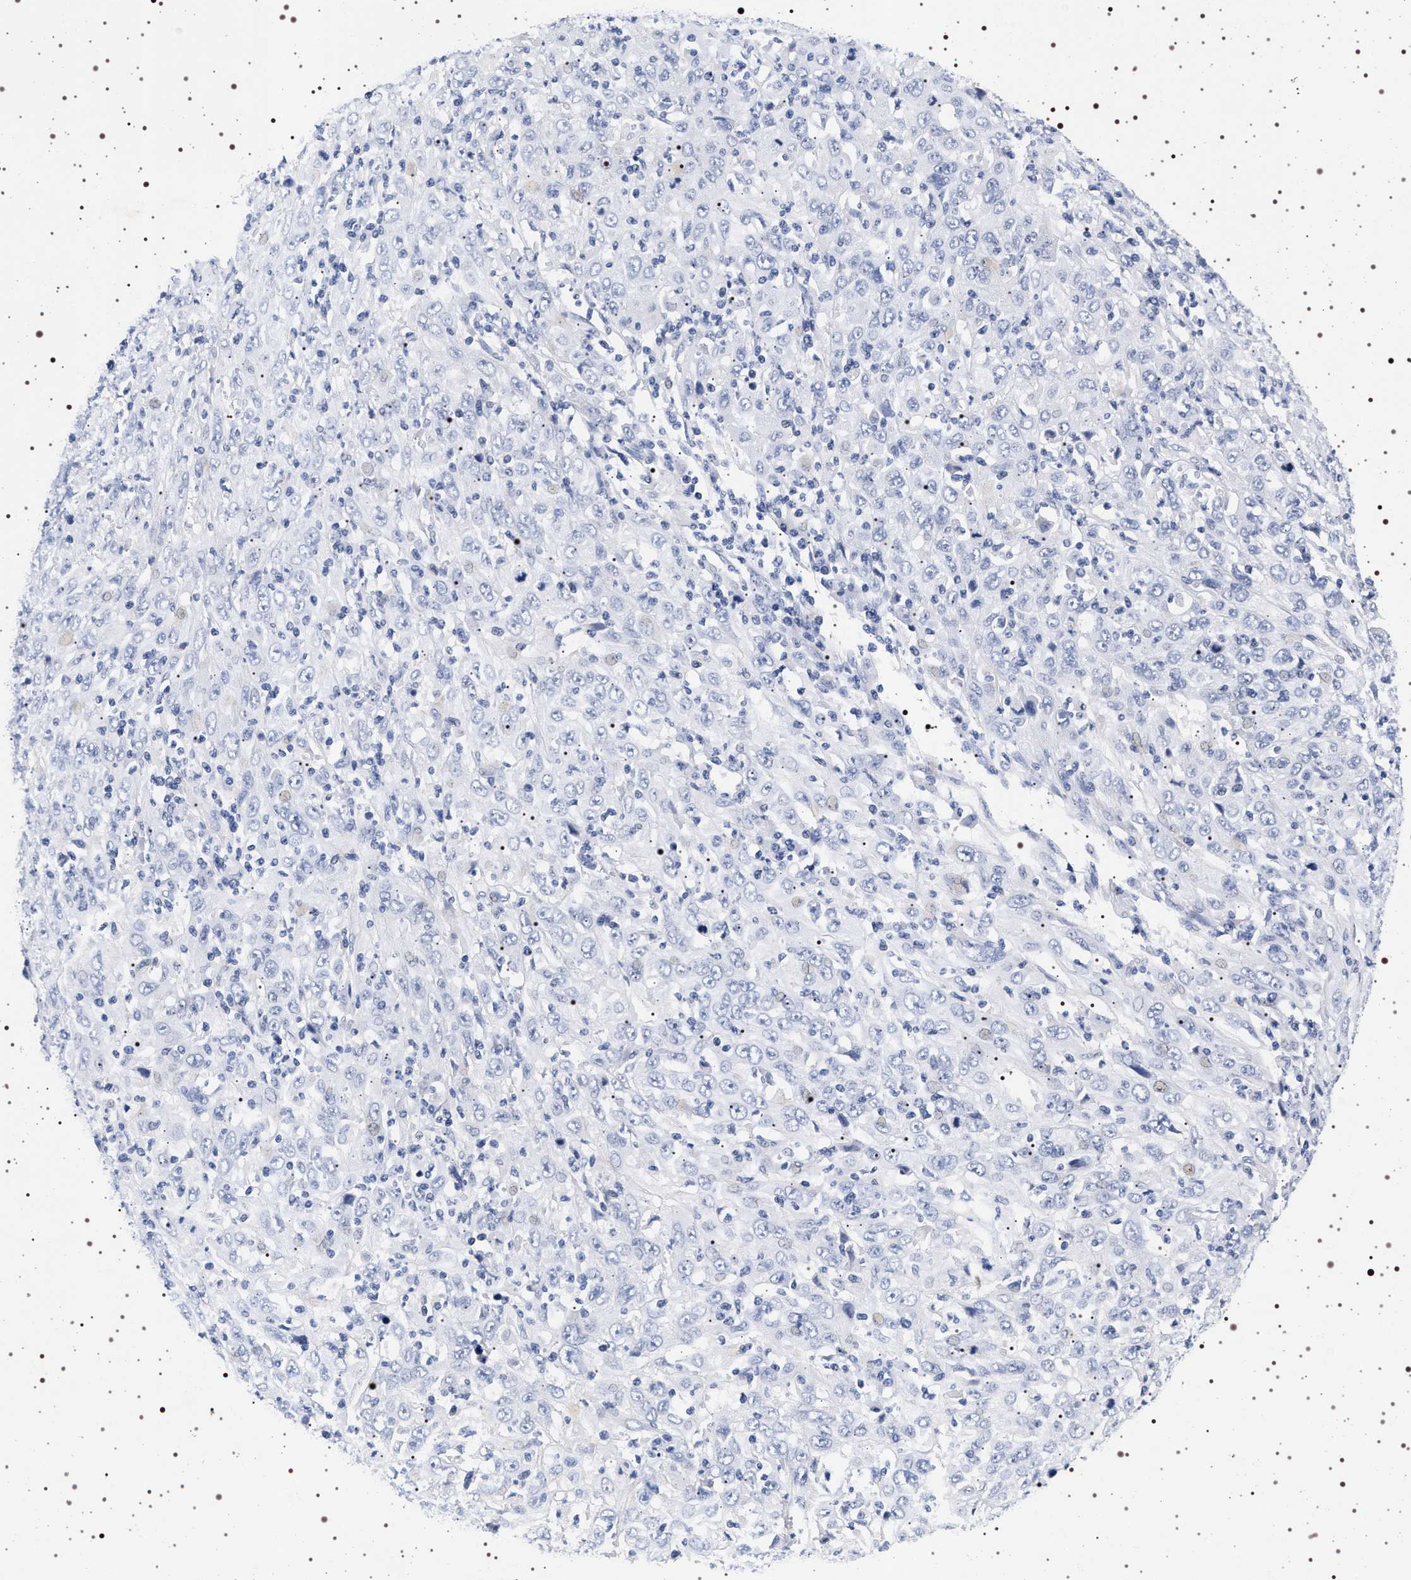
{"staining": {"intensity": "negative", "quantity": "none", "location": "none"}, "tissue": "cervical cancer", "cell_type": "Tumor cells", "image_type": "cancer", "snomed": [{"axis": "morphology", "description": "Squamous cell carcinoma, NOS"}, {"axis": "topography", "description": "Cervix"}], "caption": "This is an immunohistochemistry (IHC) image of human cervical cancer. There is no positivity in tumor cells.", "gene": "SYN1", "patient": {"sex": "female", "age": 46}}